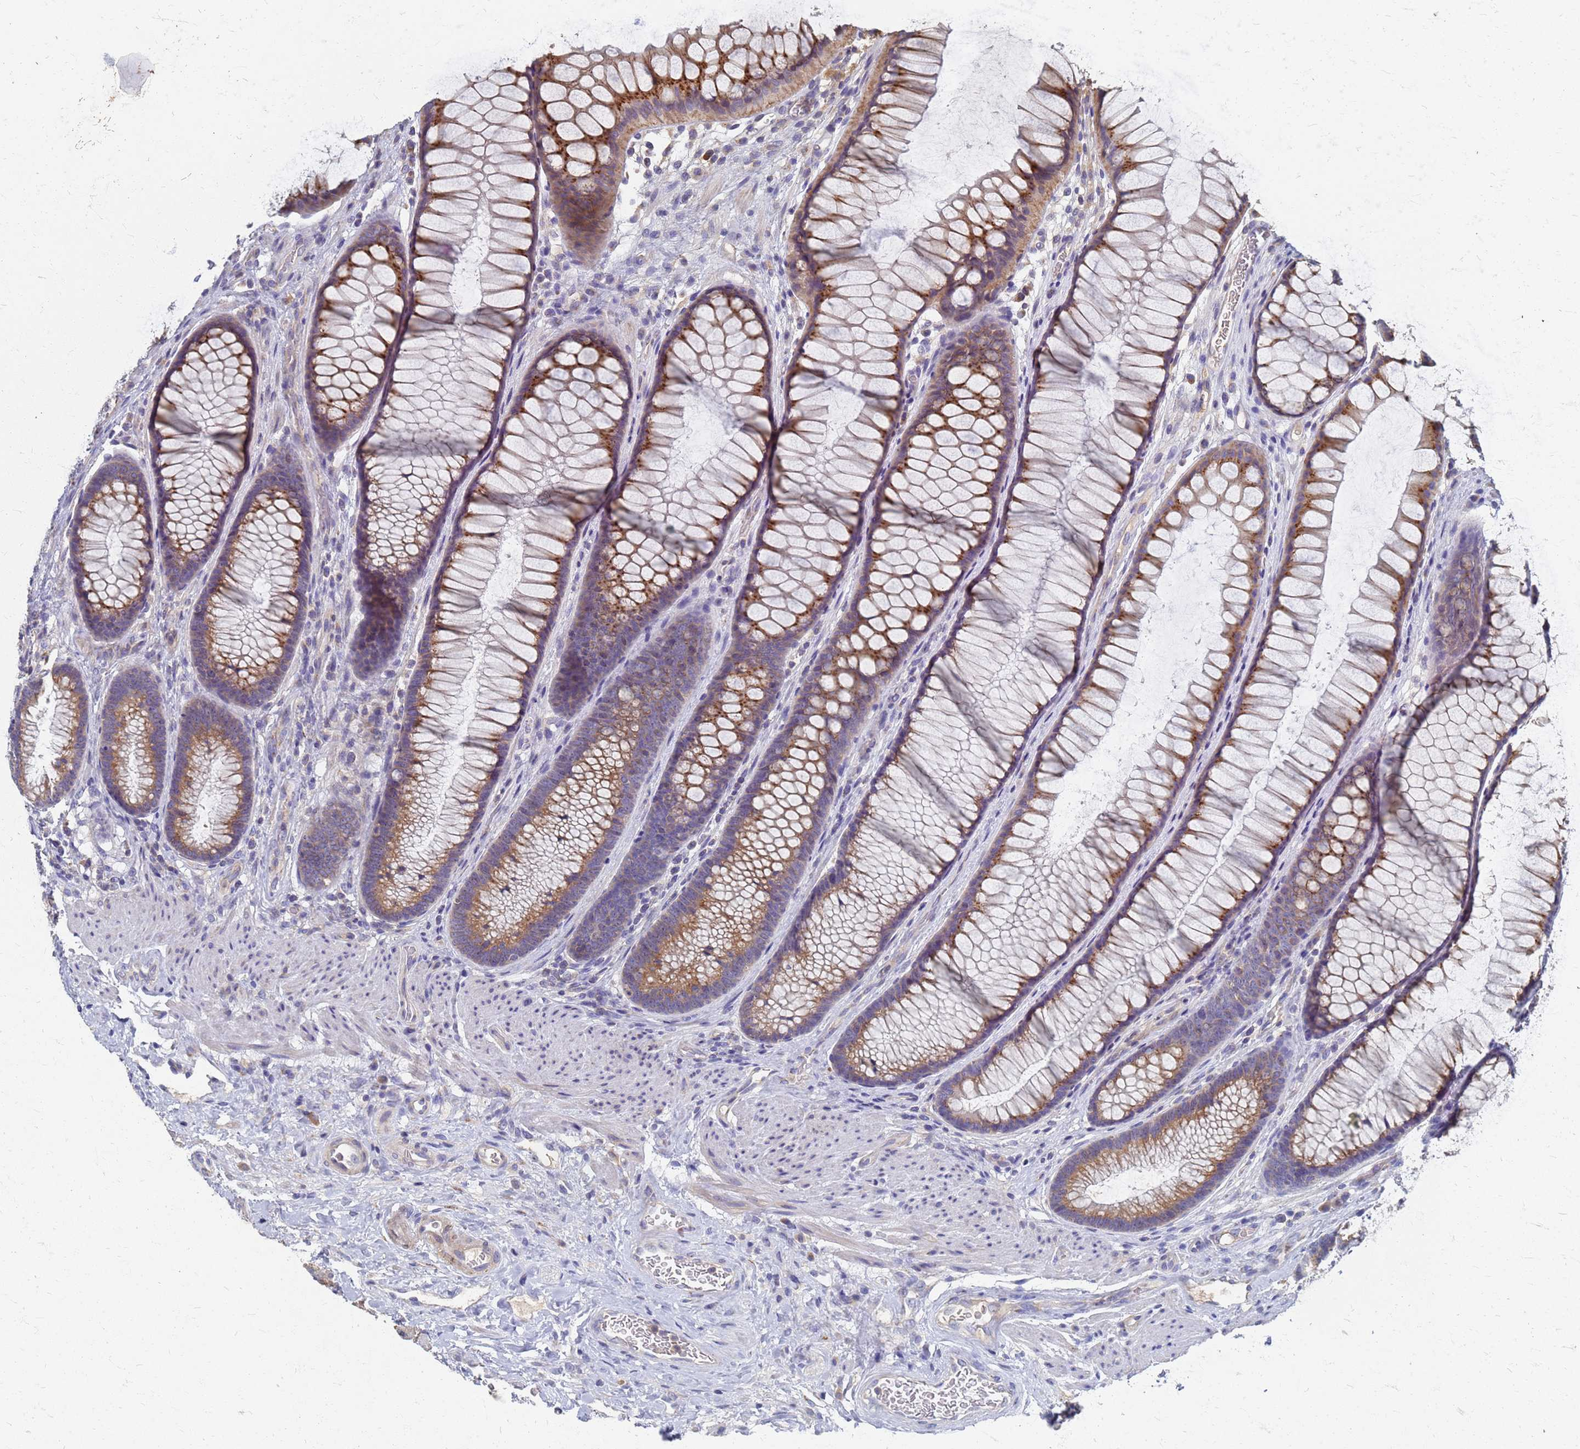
{"staining": {"intensity": "weak", "quantity": "25%-75%", "location": "cytoplasmic/membranous"}, "tissue": "colon", "cell_type": "Endothelial cells", "image_type": "normal", "snomed": [{"axis": "morphology", "description": "Normal tissue, NOS"}, {"axis": "topography", "description": "Colon"}], "caption": "The photomicrograph exhibits staining of normal colon, revealing weak cytoplasmic/membranous protein positivity (brown color) within endothelial cells. The staining was performed using DAB, with brown indicating positive protein expression. Nuclei are stained blue with hematoxylin.", "gene": "KRCC1", "patient": {"sex": "female", "age": 82}}